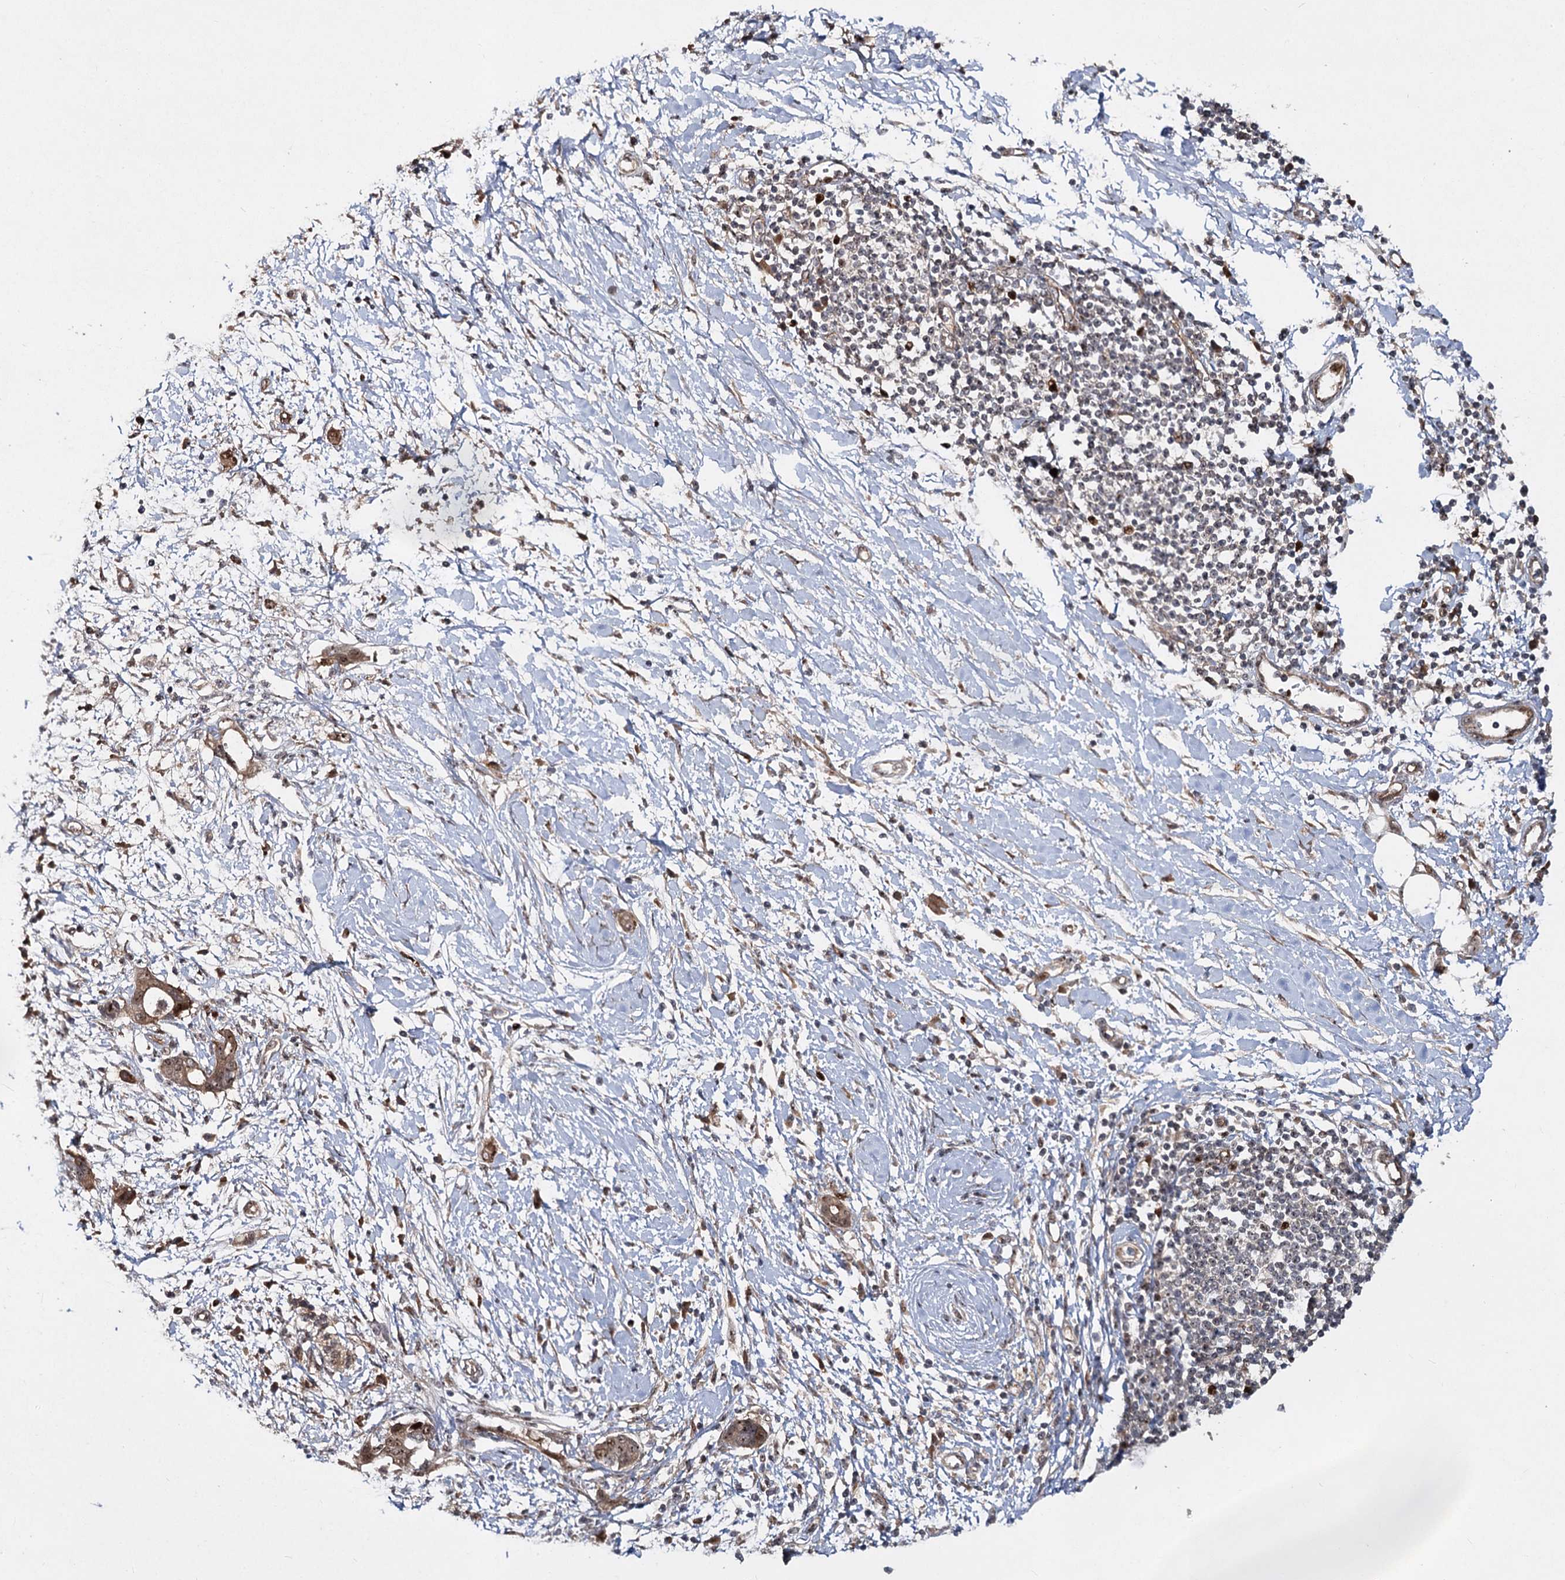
{"staining": {"intensity": "moderate", "quantity": ">75%", "location": "cytoplasmic/membranous,nuclear"}, "tissue": "pancreatic cancer", "cell_type": "Tumor cells", "image_type": "cancer", "snomed": [{"axis": "morphology", "description": "Normal tissue, NOS"}, {"axis": "morphology", "description": "Adenocarcinoma, NOS"}, {"axis": "topography", "description": "Pancreas"}, {"axis": "topography", "description": "Peripheral nerve tissue"}], "caption": "Immunohistochemistry (IHC) image of neoplastic tissue: adenocarcinoma (pancreatic) stained using immunohistochemistry (IHC) reveals medium levels of moderate protein expression localized specifically in the cytoplasmic/membranous and nuclear of tumor cells, appearing as a cytoplasmic/membranous and nuclear brown color.", "gene": "PIK3C2A", "patient": {"sex": "male", "age": 59}}